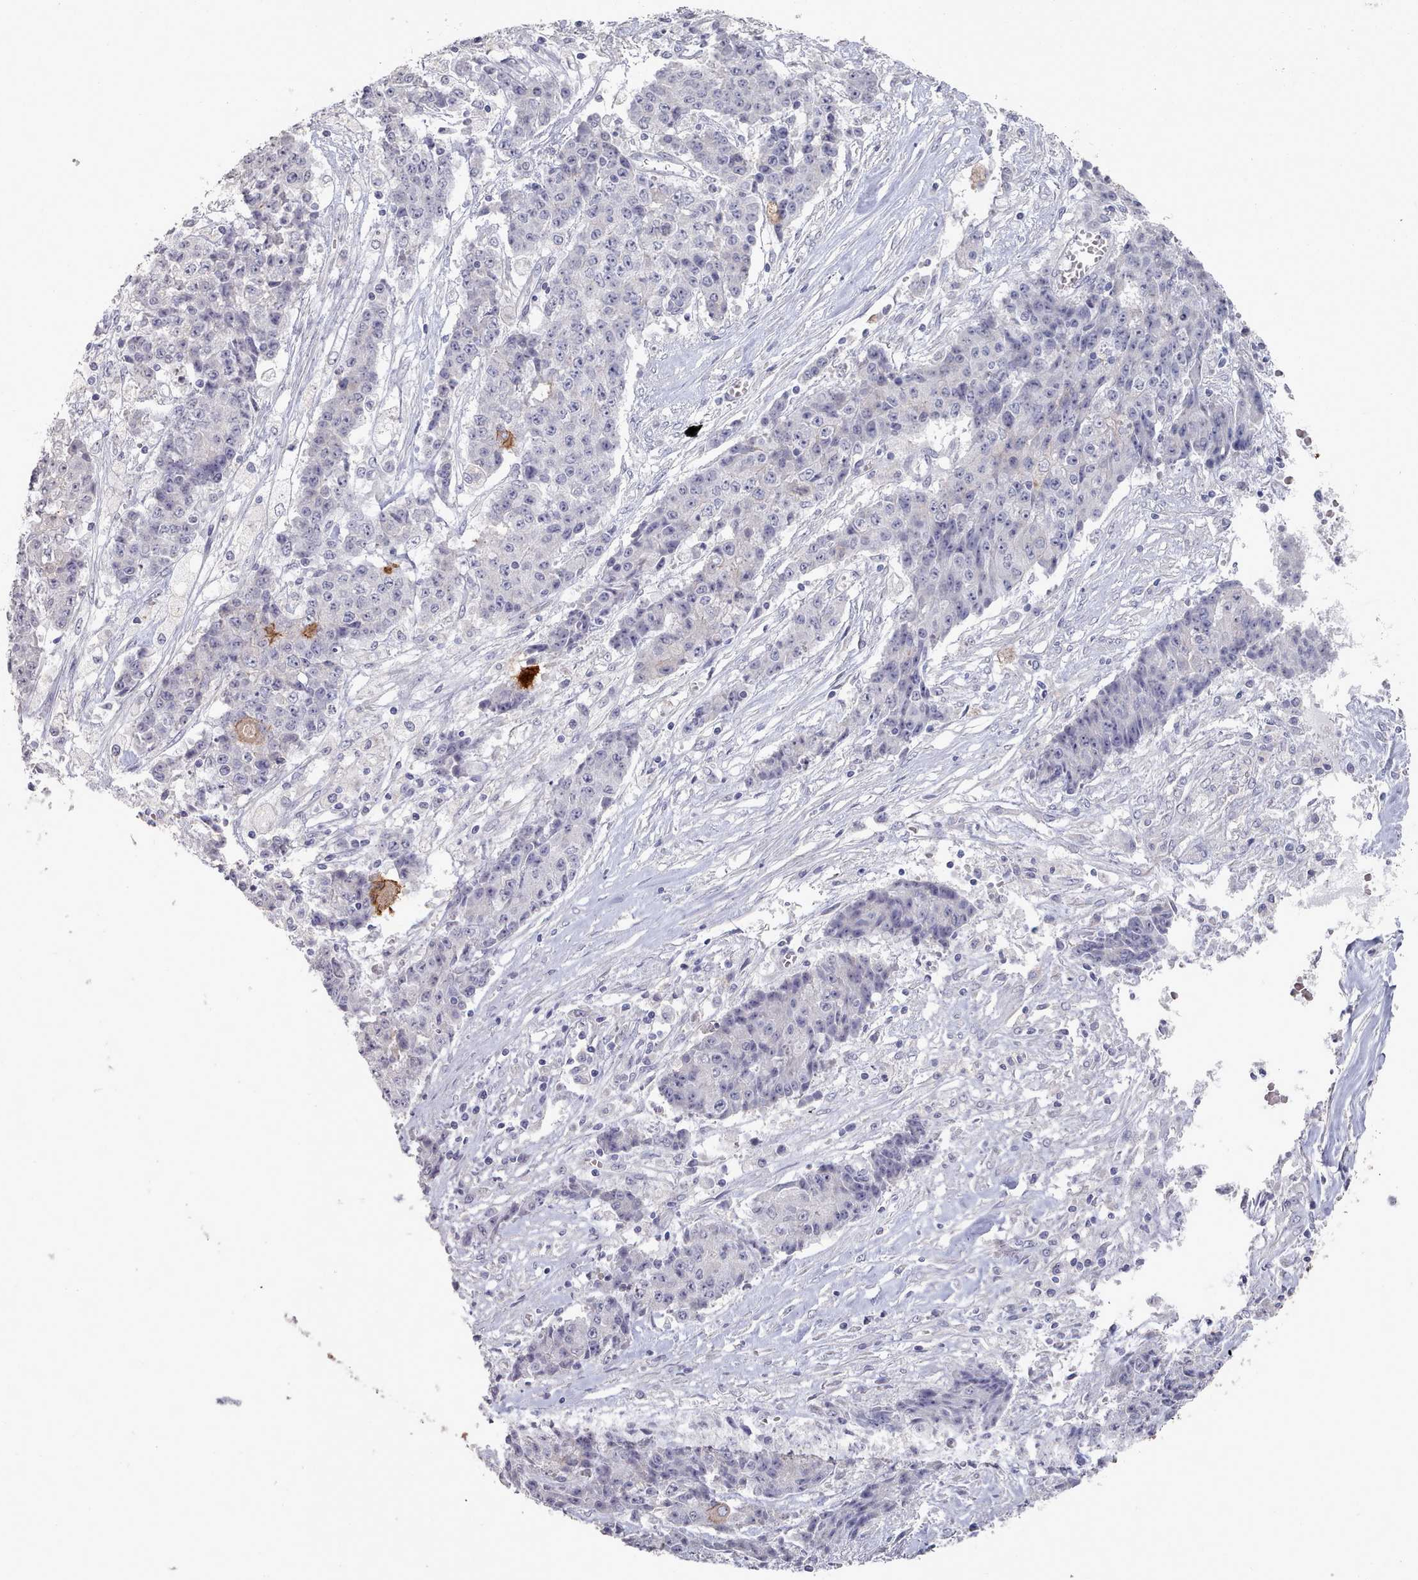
{"staining": {"intensity": "weak", "quantity": "<25%", "location": "cytoplasmic/membranous"}, "tissue": "ovarian cancer", "cell_type": "Tumor cells", "image_type": "cancer", "snomed": [{"axis": "morphology", "description": "Carcinoma, endometroid"}, {"axis": "topography", "description": "Ovary"}], "caption": "Image shows no protein expression in tumor cells of ovarian endometroid carcinoma tissue.", "gene": "PROM2", "patient": {"sex": "female", "age": 42}}